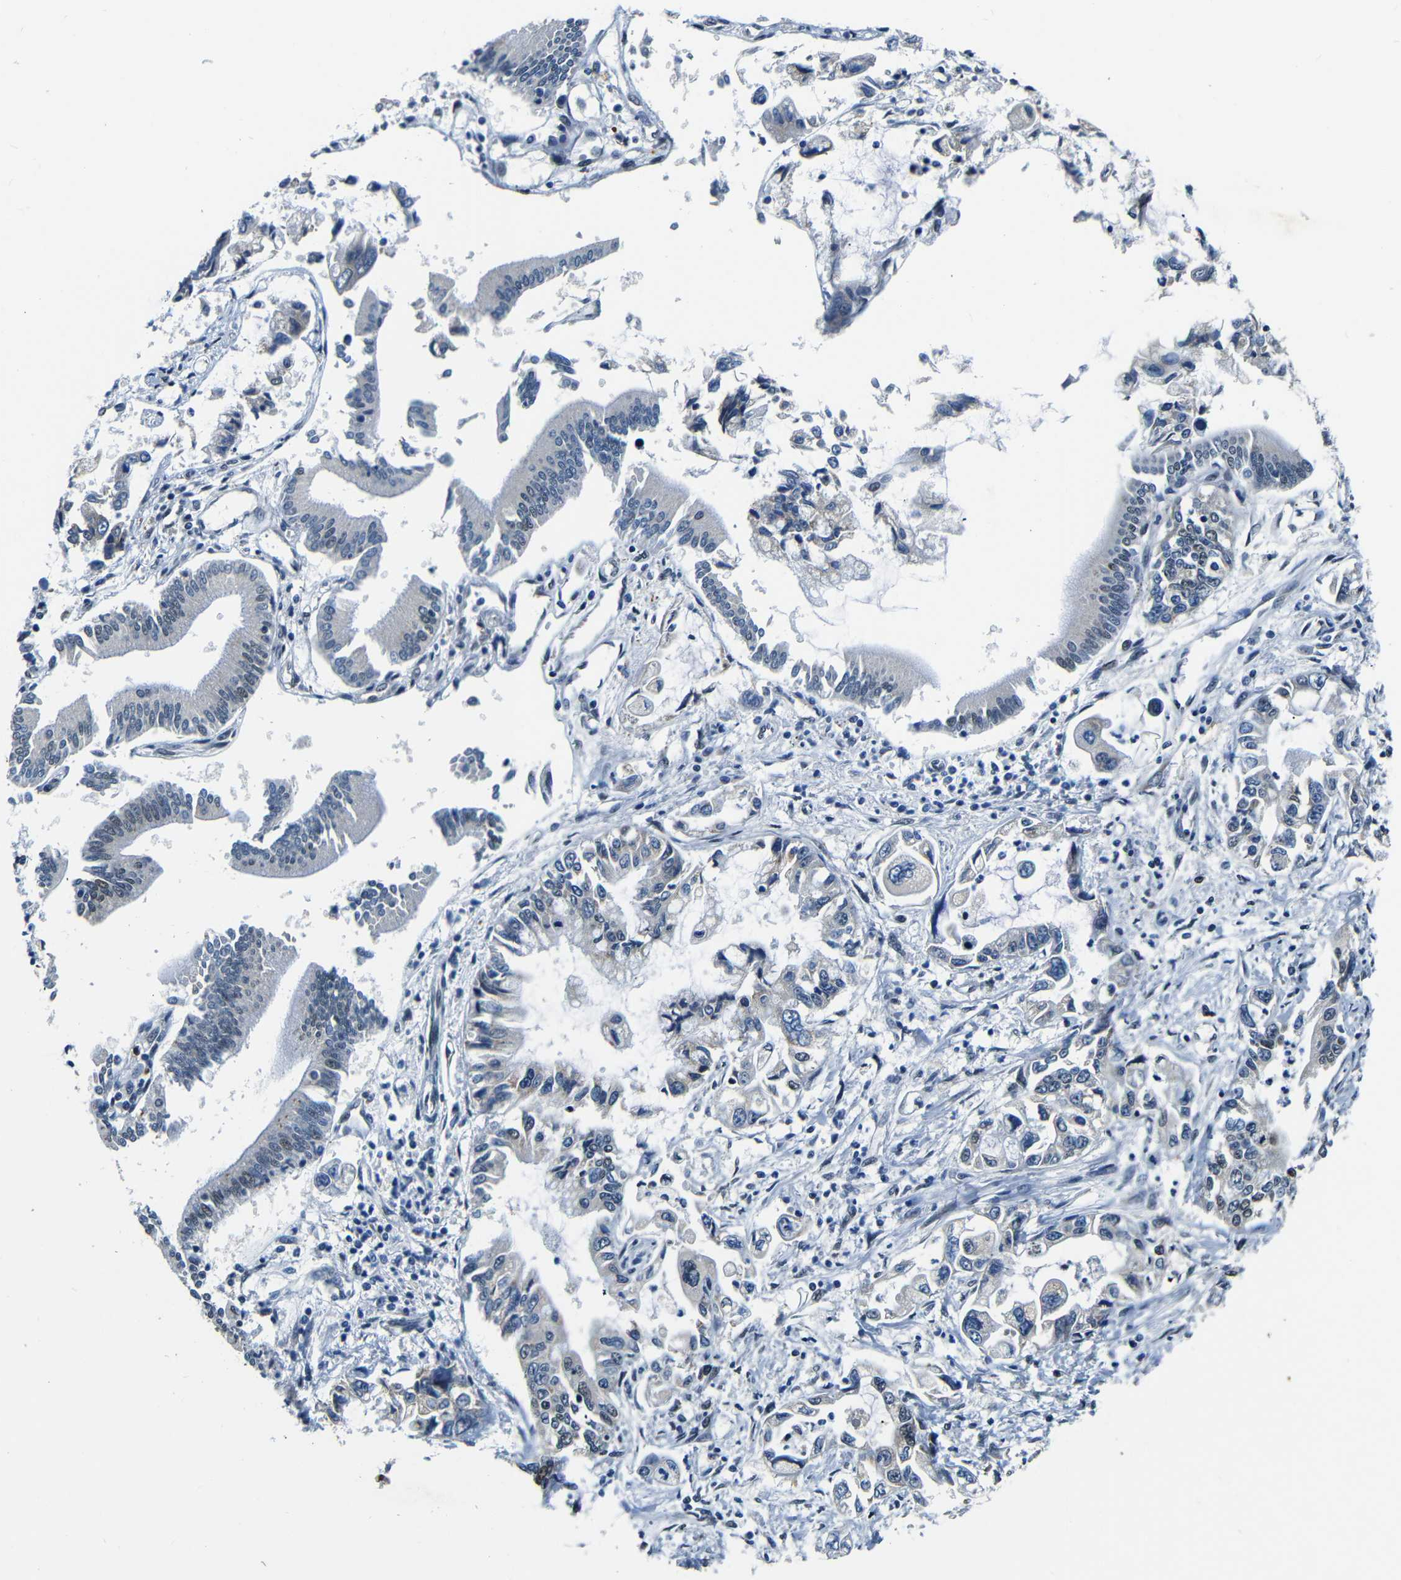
{"staining": {"intensity": "weak", "quantity": "<25%", "location": "nuclear"}, "tissue": "pancreatic cancer", "cell_type": "Tumor cells", "image_type": "cancer", "snomed": [{"axis": "morphology", "description": "Adenocarcinoma, NOS"}, {"axis": "topography", "description": "Pancreas"}], "caption": "A histopathology image of human pancreatic cancer is negative for staining in tumor cells.", "gene": "FOXD4", "patient": {"sex": "male", "age": 56}}